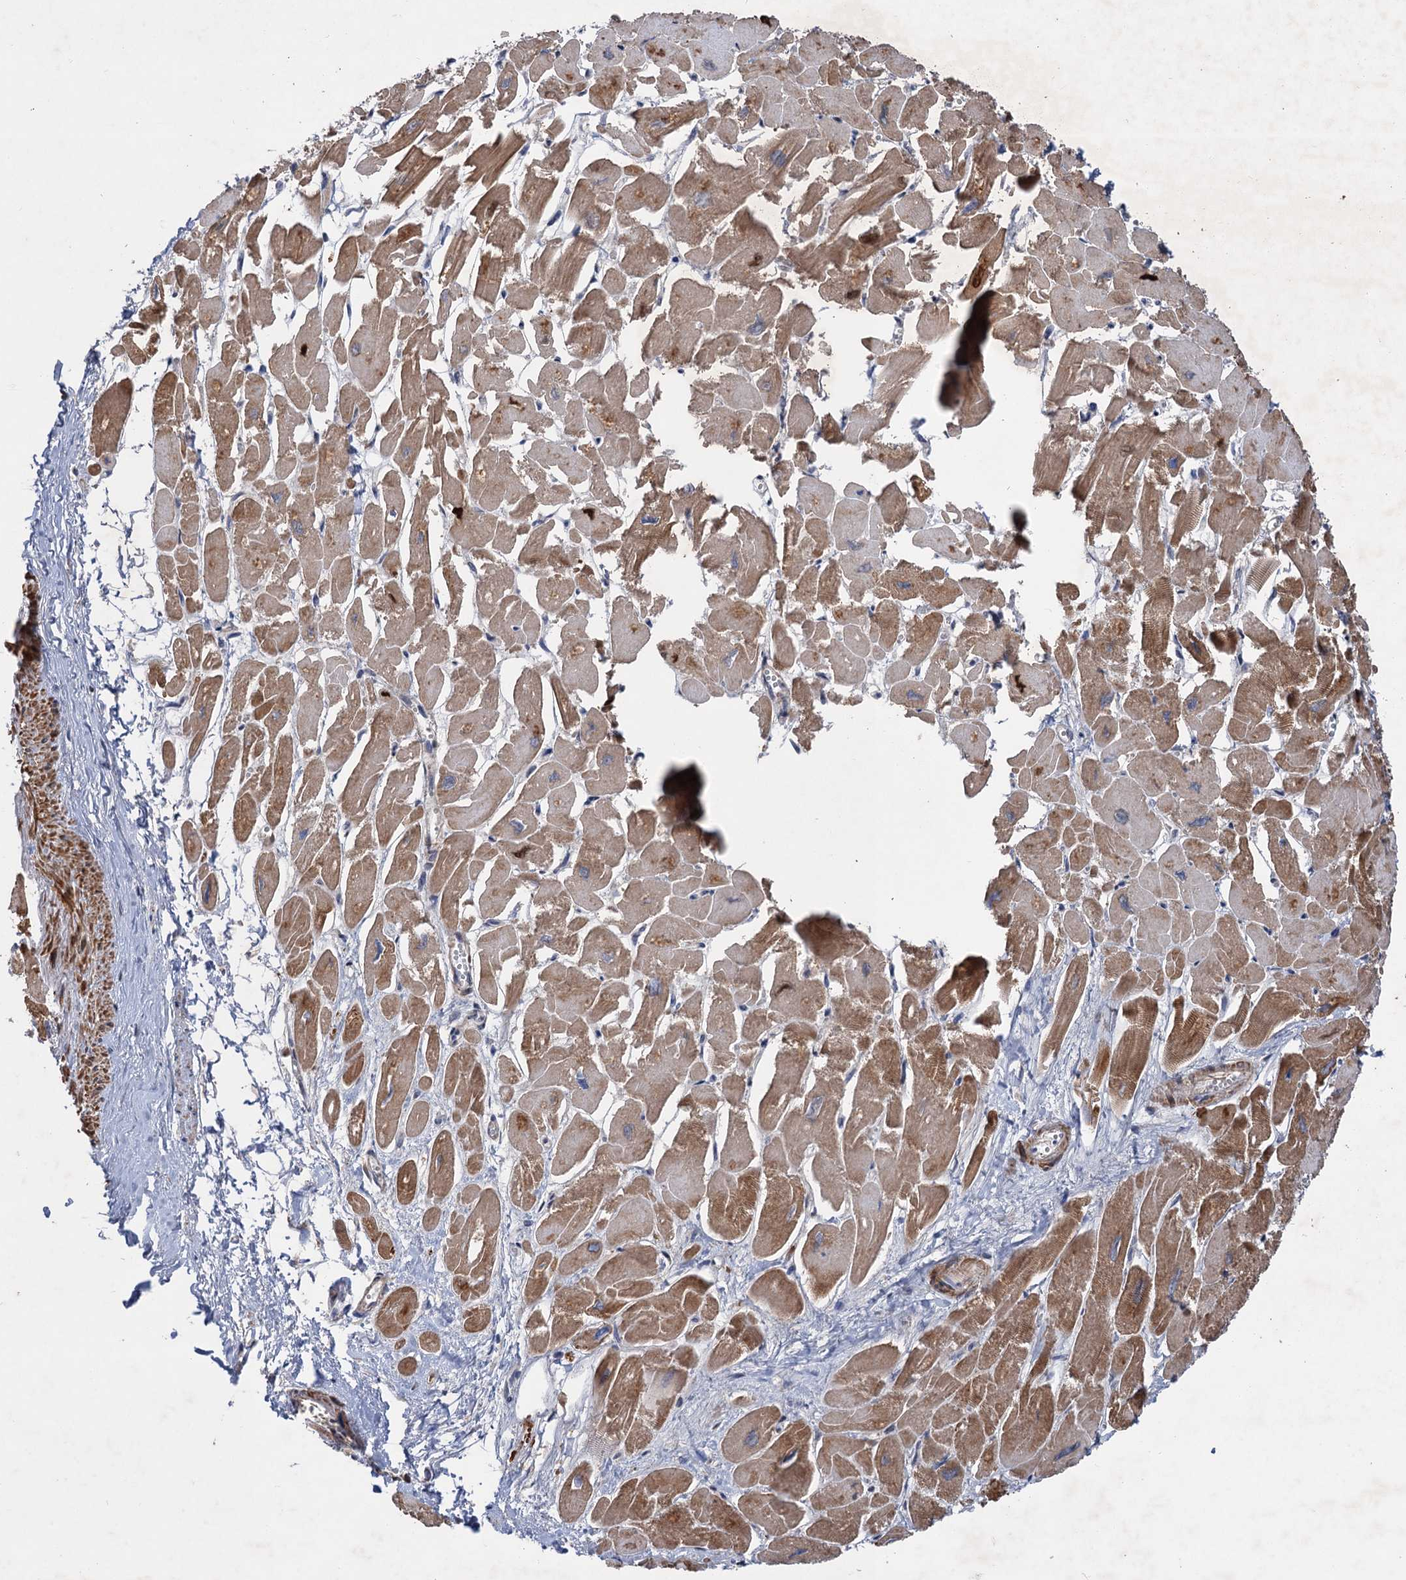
{"staining": {"intensity": "moderate", "quantity": ">75%", "location": "cytoplasmic/membranous"}, "tissue": "heart muscle", "cell_type": "Cardiomyocytes", "image_type": "normal", "snomed": [{"axis": "morphology", "description": "Normal tissue, NOS"}, {"axis": "topography", "description": "Heart"}], "caption": "The micrograph shows staining of benign heart muscle, revealing moderate cytoplasmic/membranous protein staining (brown color) within cardiomyocytes.", "gene": "TTC31", "patient": {"sex": "male", "age": 54}}